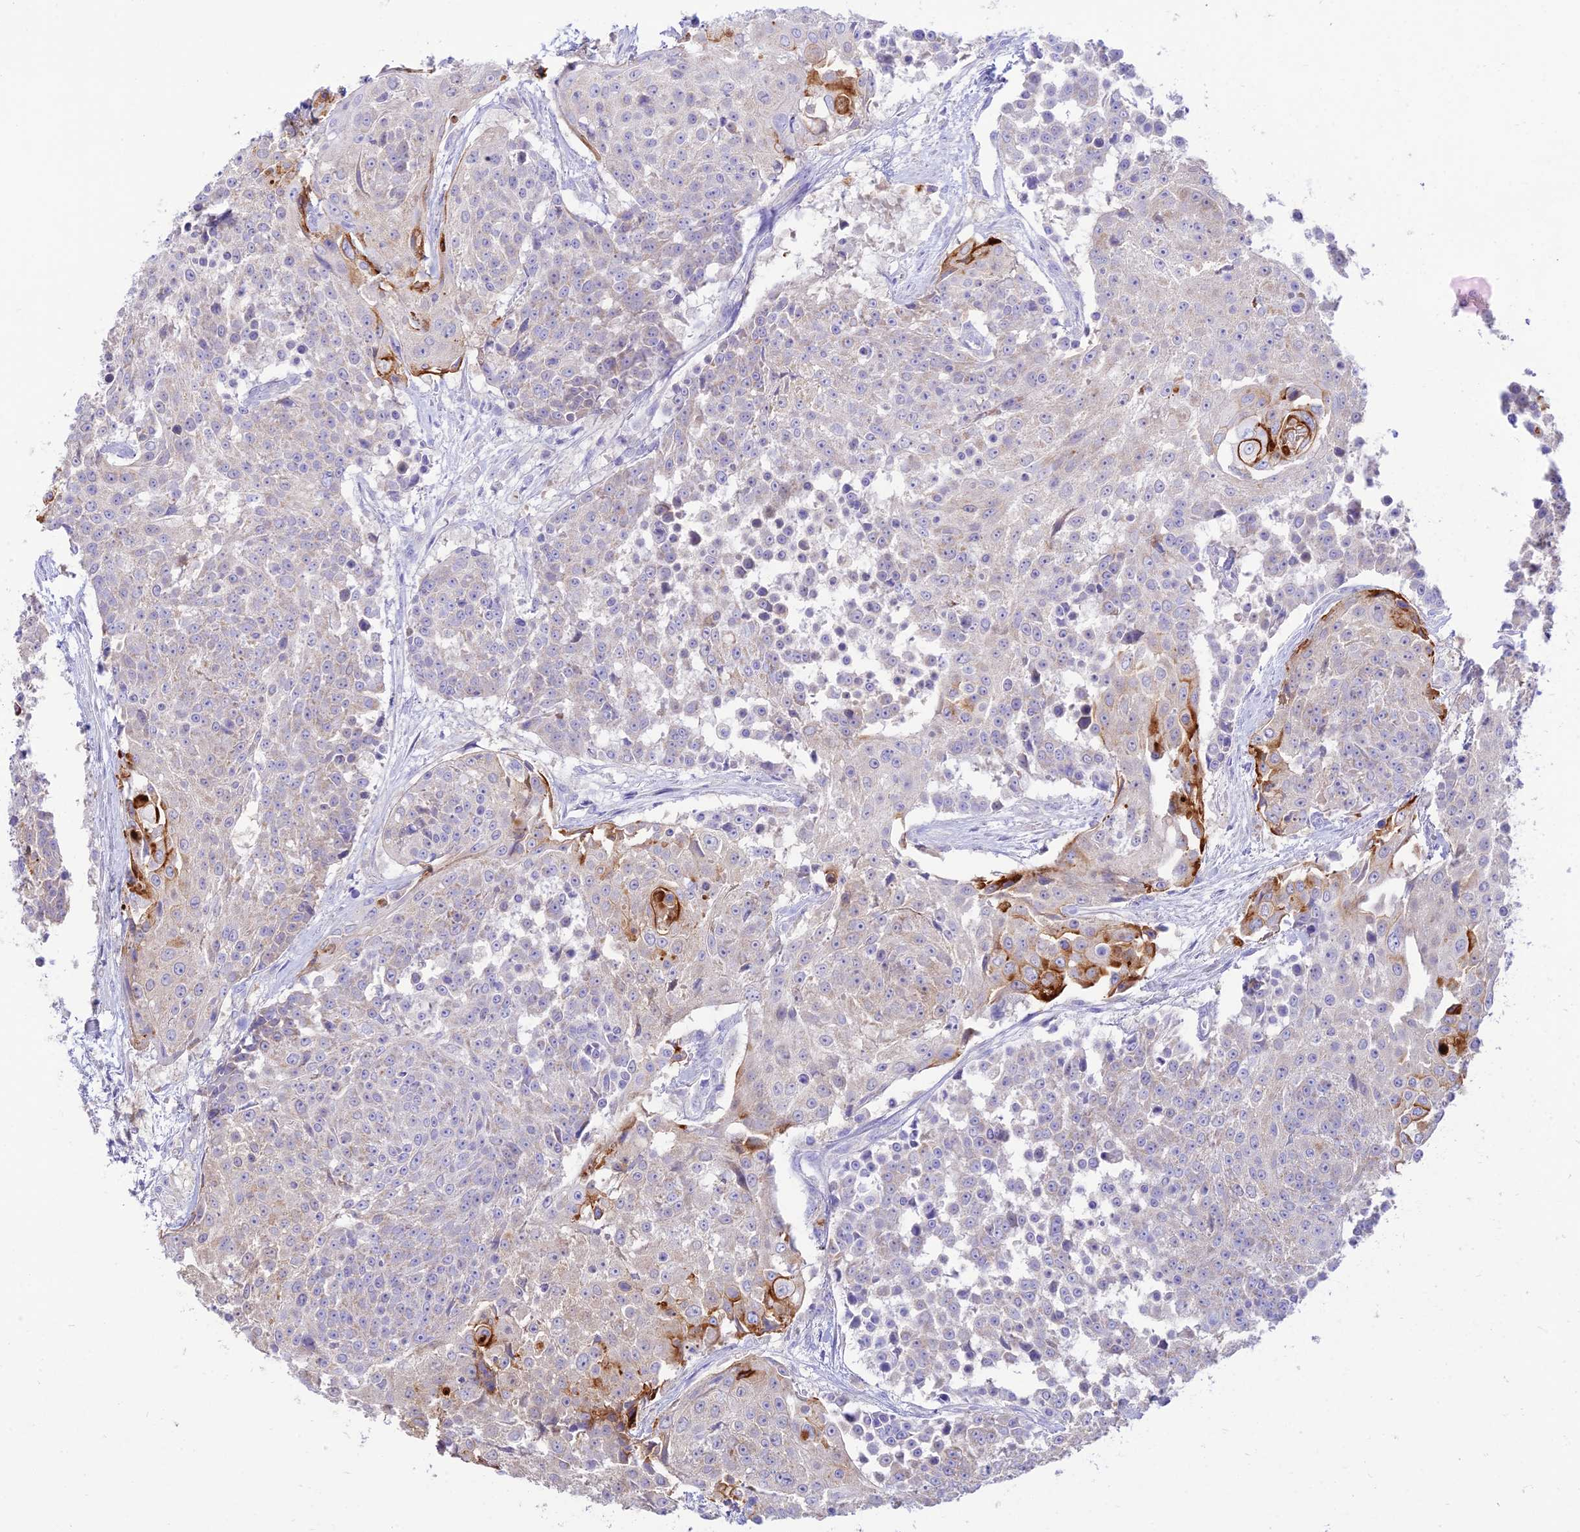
{"staining": {"intensity": "moderate", "quantity": "<25%", "location": "cytoplasmic/membranous"}, "tissue": "urothelial cancer", "cell_type": "Tumor cells", "image_type": "cancer", "snomed": [{"axis": "morphology", "description": "Urothelial carcinoma, High grade"}, {"axis": "topography", "description": "Urinary bladder"}], "caption": "Human urothelial cancer stained for a protein (brown) demonstrates moderate cytoplasmic/membranous positive expression in about <25% of tumor cells.", "gene": "NLRP9", "patient": {"sex": "female", "age": 63}}